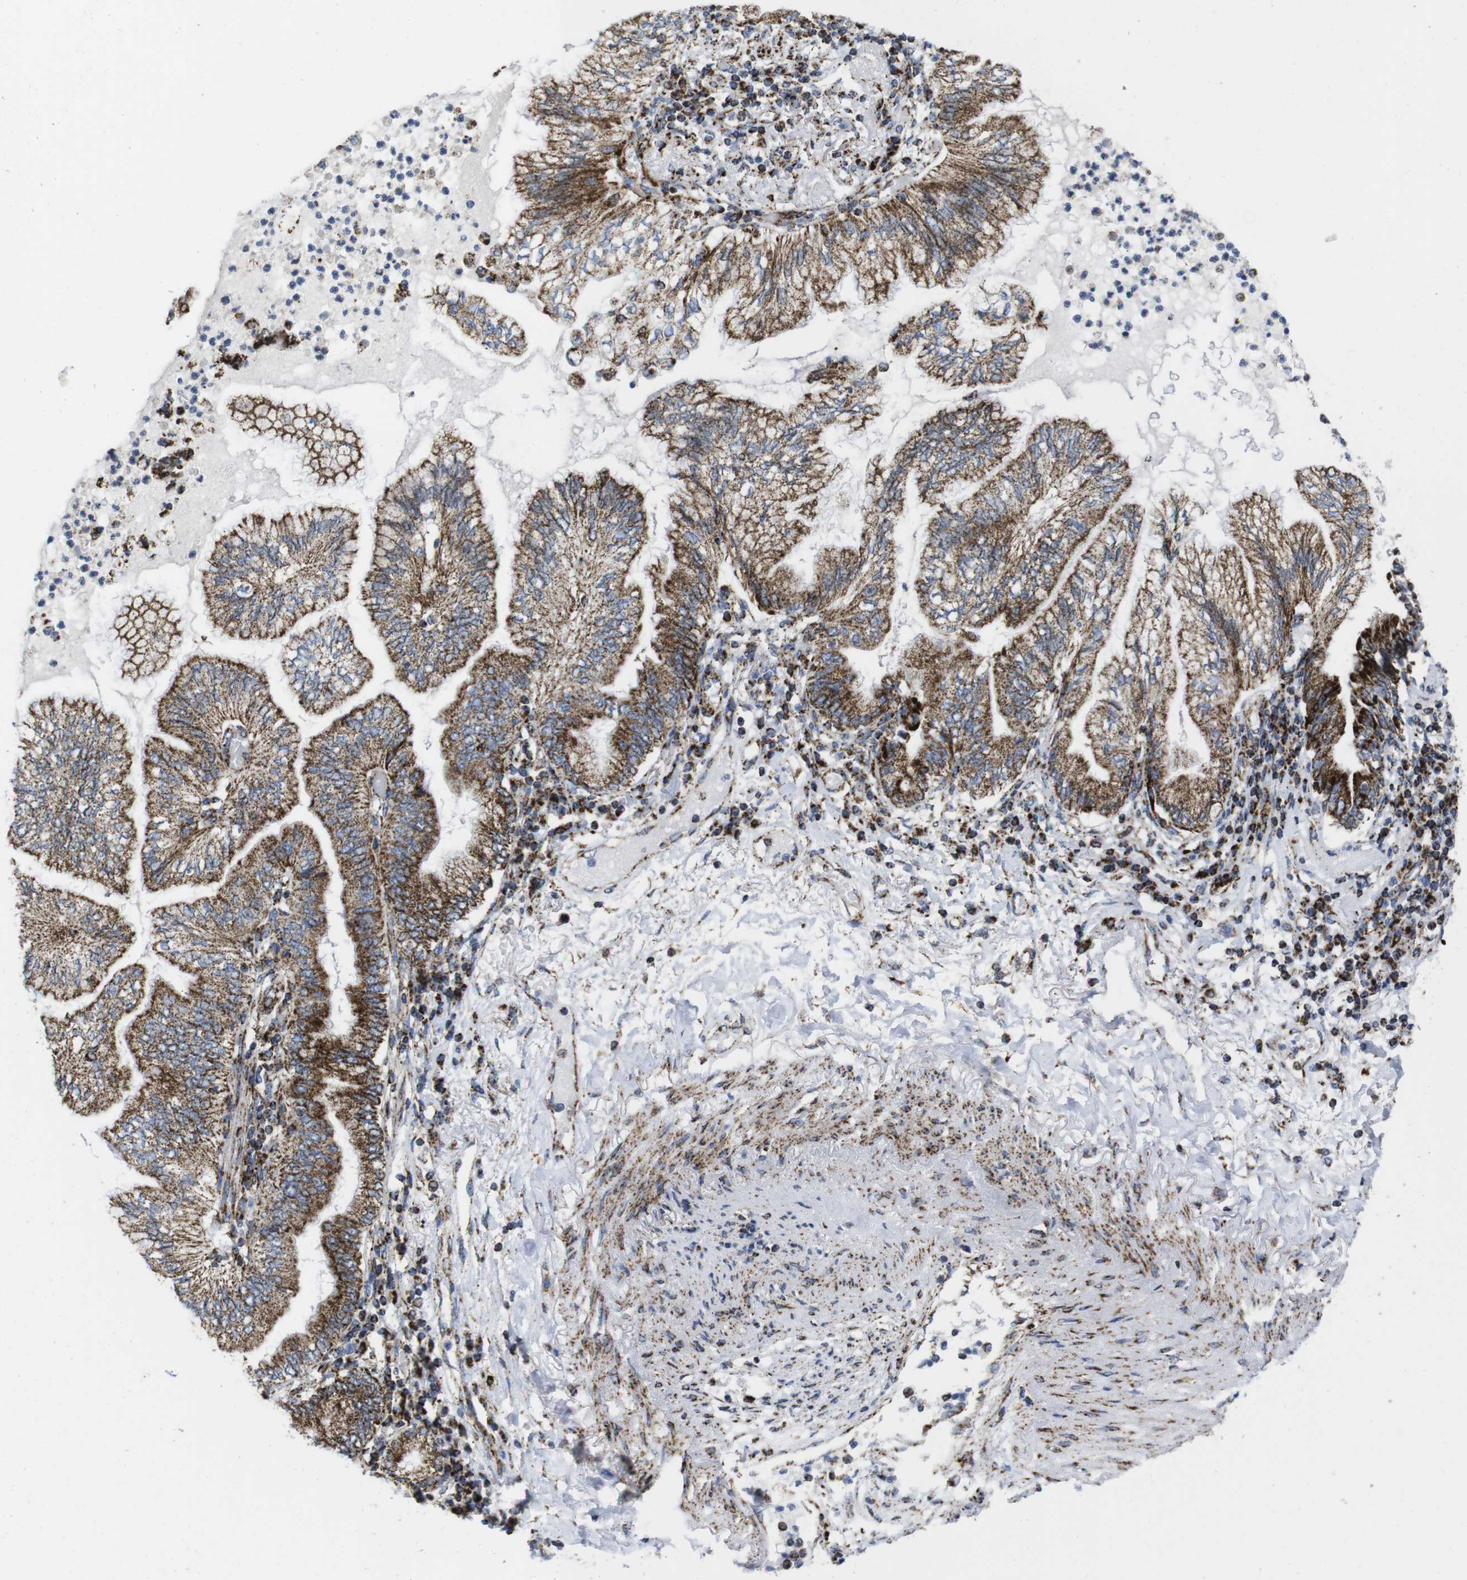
{"staining": {"intensity": "moderate", "quantity": ">75%", "location": "cytoplasmic/membranous"}, "tissue": "lung cancer", "cell_type": "Tumor cells", "image_type": "cancer", "snomed": [{"axis": "morphology", "description": "Normal tissue, NOS"}, {"axis": "morphology", "description": "Adenocarcinoma, NOS"}, {"axis": "topography", "description": "Bronchus"}, {"axis": "topography", "description": "Lung"}], "caption": "Human lung cancer (adenocarcinoma) stained with a brown dye displays moderate cytoplasmic/membranous positive expression in about >75% of tumor cells.", "gene": "TMEM192", "patient": {"sex": "female", "age": 70}}